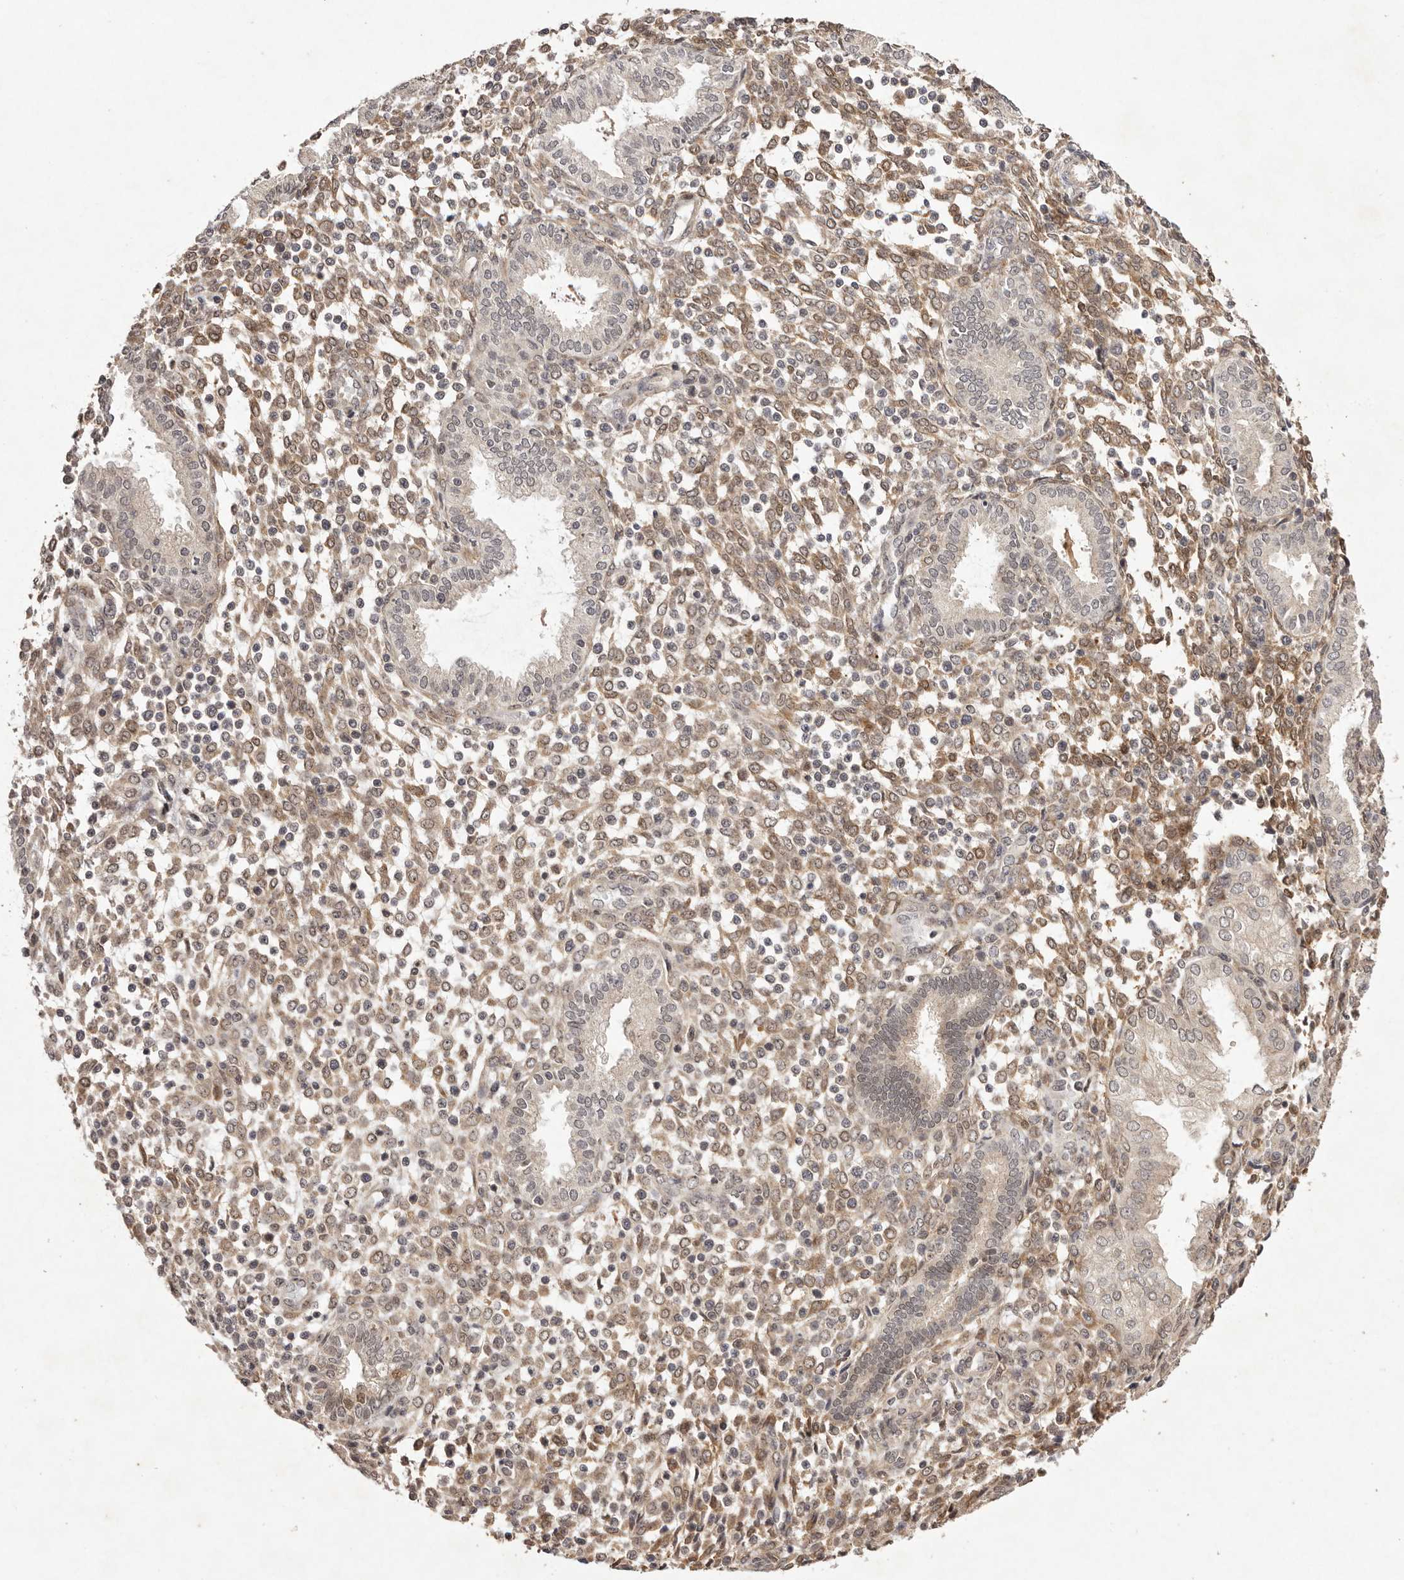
{"staining": {"intensity": "moderate", "quantity": ">75%", "location": "cytoplasmic/membranous,nuclear"}, "tissue": "endometrium", "cell_type": "Cells in endometrial stroma", "image_type": "normal", "snomed": [{"axis": "morphology", "description": "Normal tissue, NOS"}, {"axis": "topography", "description": "Endometrium"}], "caption": "Endometrium stained for a protein (brown) shows moderate cytoplasmic/membranous,nuclear positive positivity in approximately >75% of cells in endometrial stroma.", "gene": "BUD31", "patient": {"sex": "female", "age": 53}}